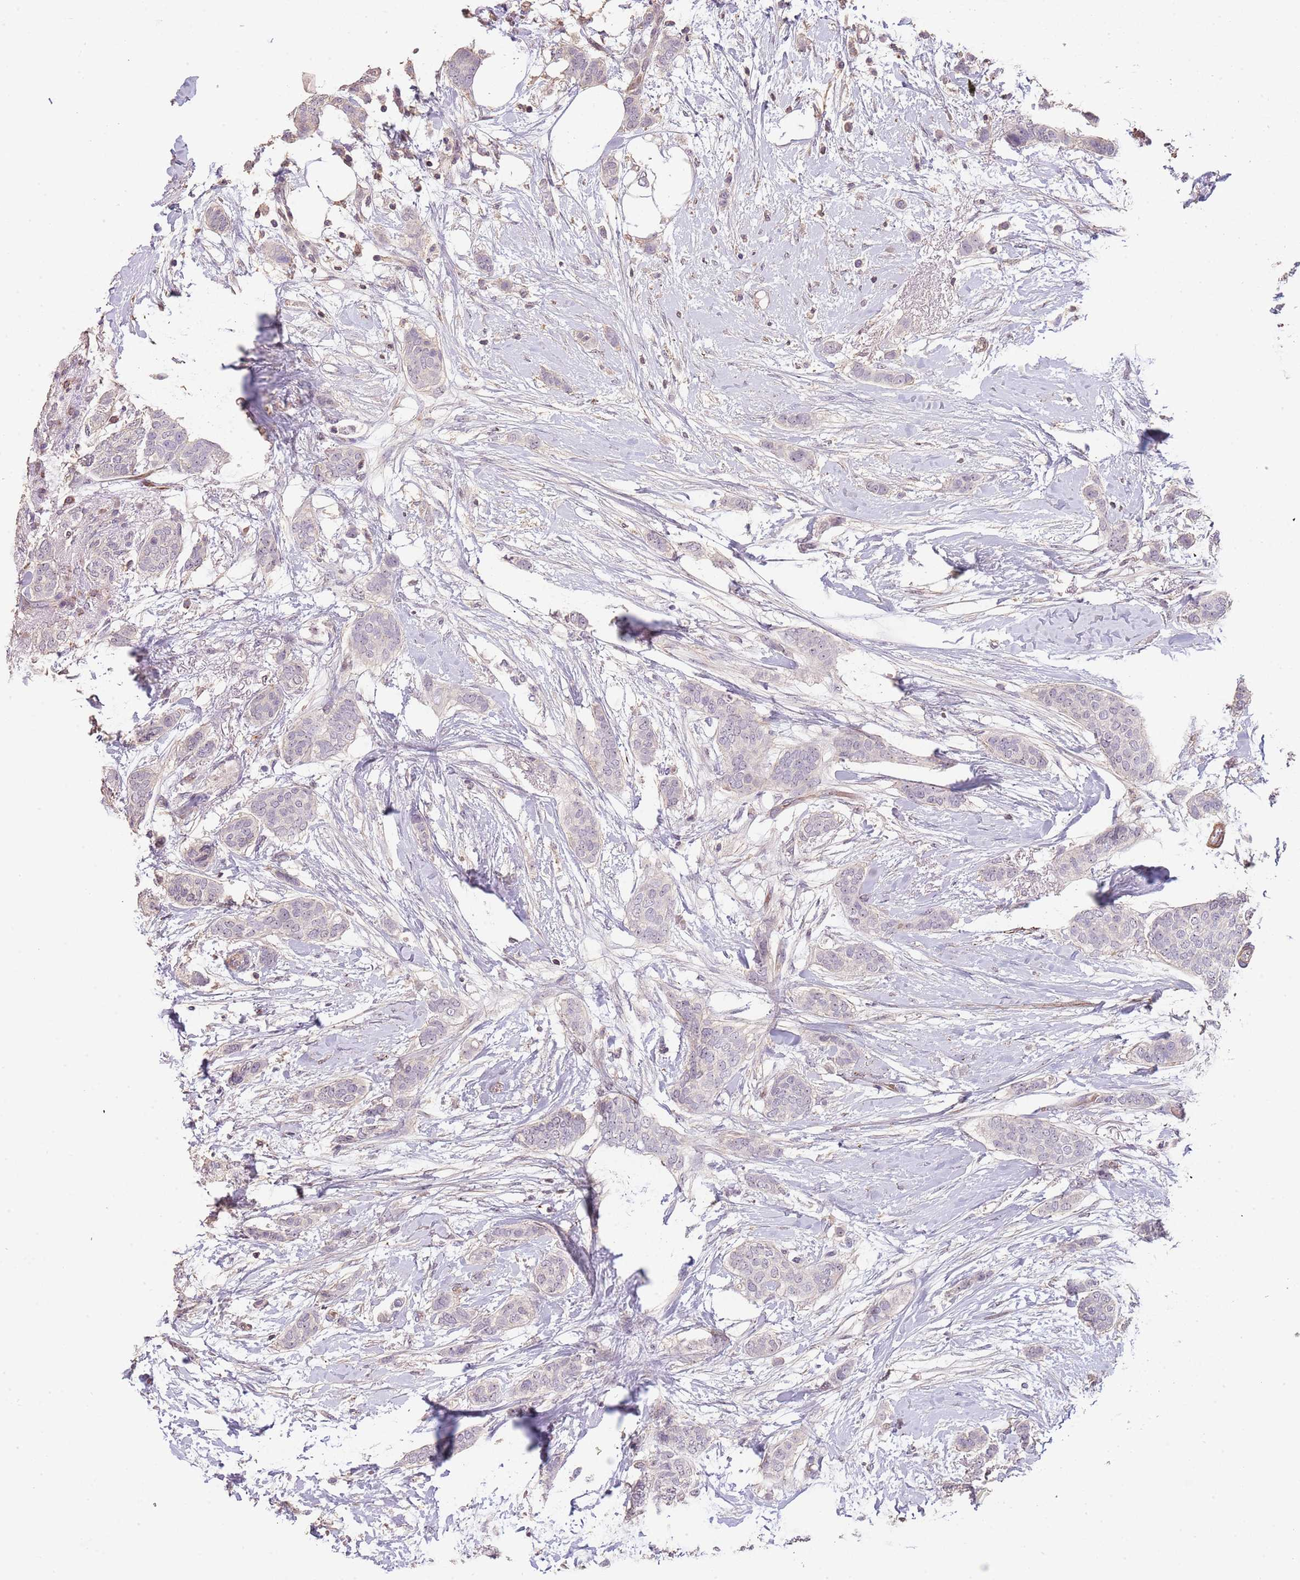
{"staining": {"intensity": "negative", "quantity": "none", "location": "none"}, "tissue": "breast cancer", "cell_type": "Tumor cells", "image_type": "cancer", "snomed": [{"axis": "morphology", "description": "Duct carcinoma"}, {"axis": "topography", "description": "Breast"}], "caption": "This is a histopathology image of IHC staining of breast cancer (infiltrating ductal carcinoma), which shows no staining in tumor cells. (DAB IHC visualized using brightfield microscopy, high magnification).", "gene": "ADTRP", "patient": {"sex": "female", "age": 72}}